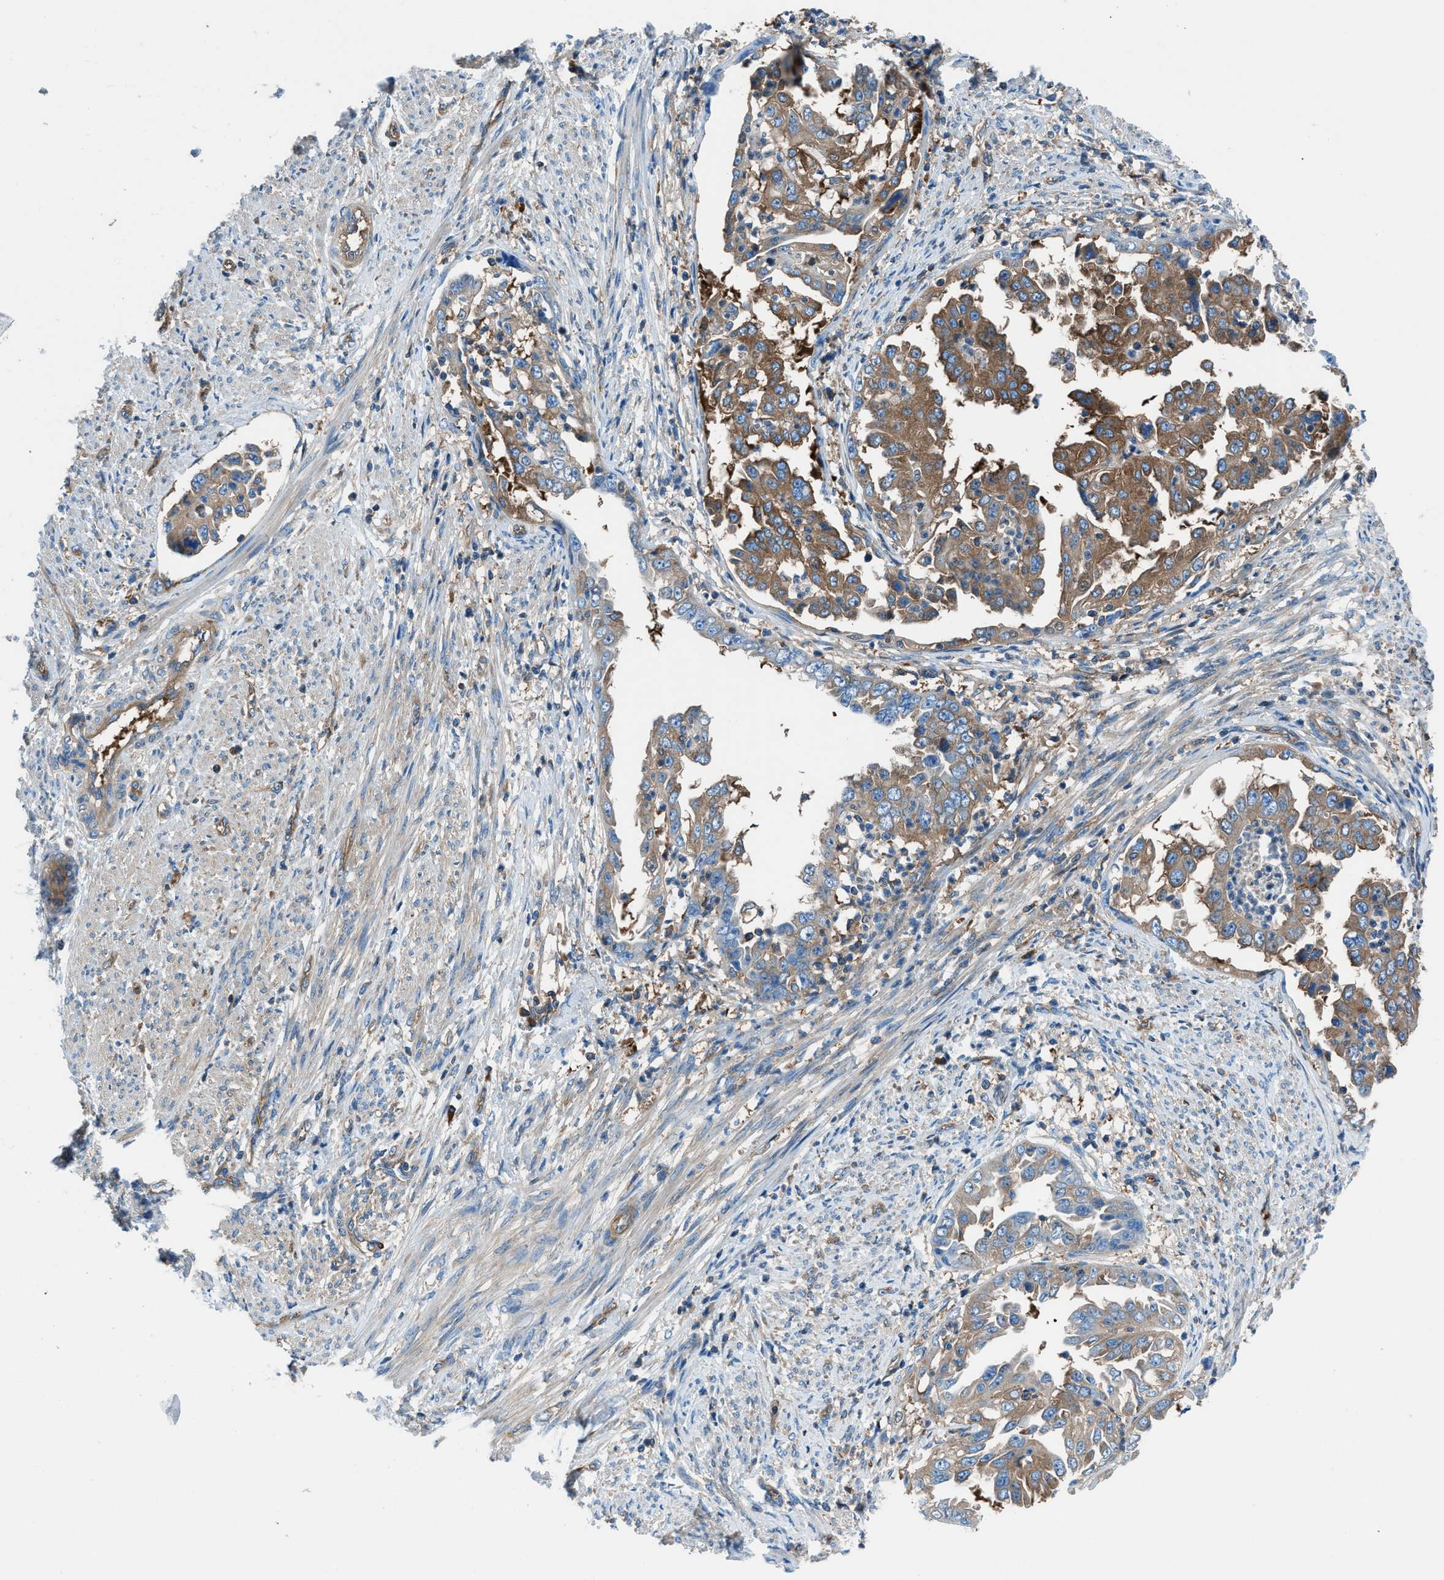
{"staining": {"intensity": "moderate", "quantity": ">75%", "location": "cytoplasmic/membranous"}, "tissue": "endometrial cancer", "cell_type": "Tumor cells", "image_type": "cancer", "snomed": [{"axis": "morphology", "description": "Adenocarcinoma, NOS"}, {"axis": "topography", "description": "Endometrium"}], "caption": "Tumor cells exhibit moderate cytoplasmic/membranous expression in approximately >75% of cells in endometrial cancer.", "gene": "SARS1", "patient": {"sex": "female", "age": 85}}